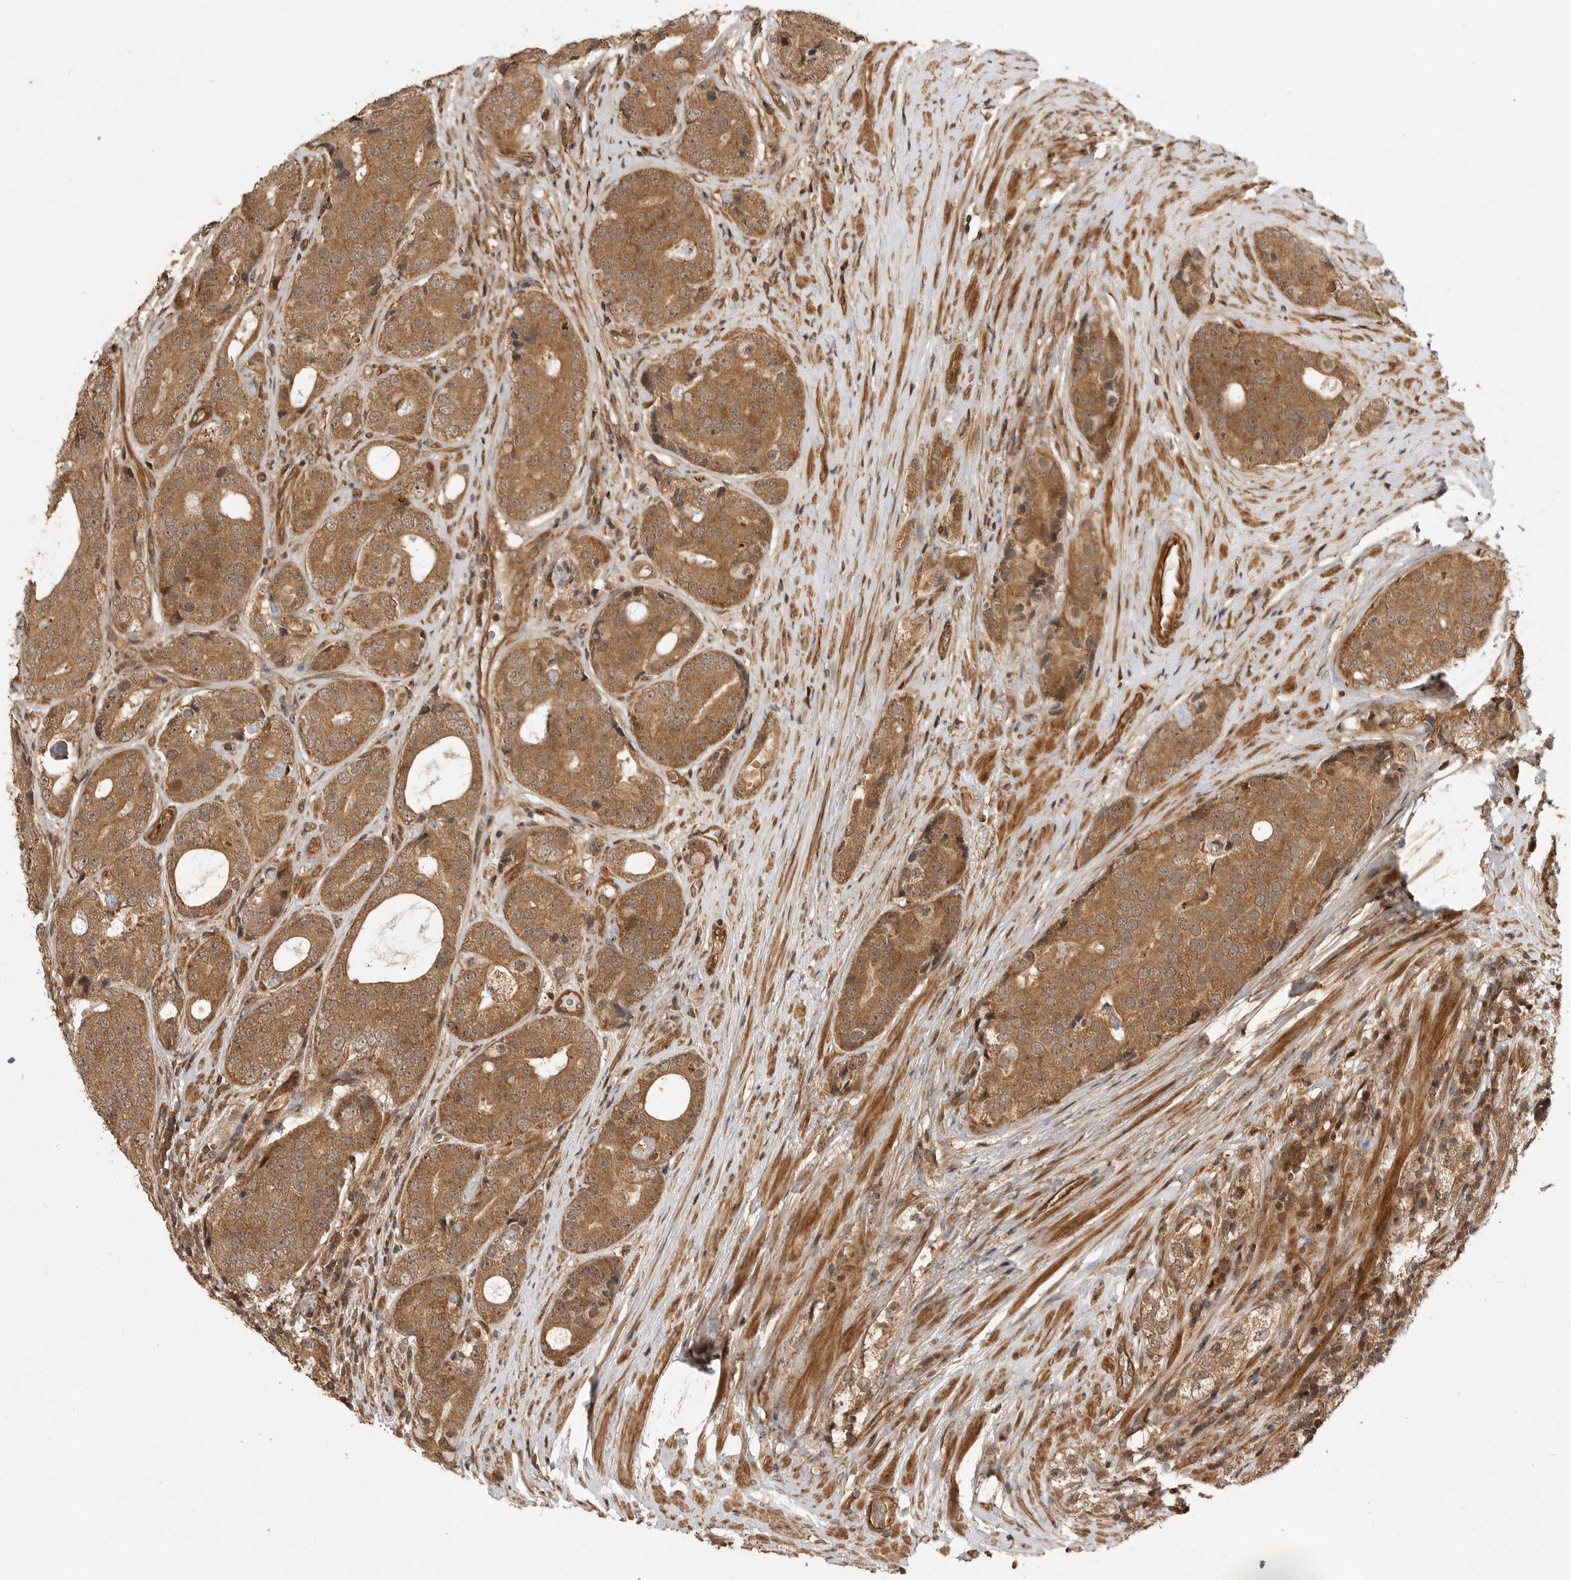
{"staining": {"intensity": "moderate", "quantity": ">75%", "location": "cytoplasmic/membranous"}, "tissue": "prostate cancer", "cell_type": "Tumor cells", "image_type": "cancer", "snomed": [{"axis": "morphology", "description": "Adenocarcinoma, High grade"}, {"axis": "topography", "description": "Prostate"}], "caption": "An IHC histopathology image of neoplastic tissue is shown. Protein staining in brown labels moderate cytoplasmic/membranous positivity in prostate high-grade adenocarcinoma within tumor cells.", "gene": "ADPRS", "patient": {"sex": "male", "age": 56}}